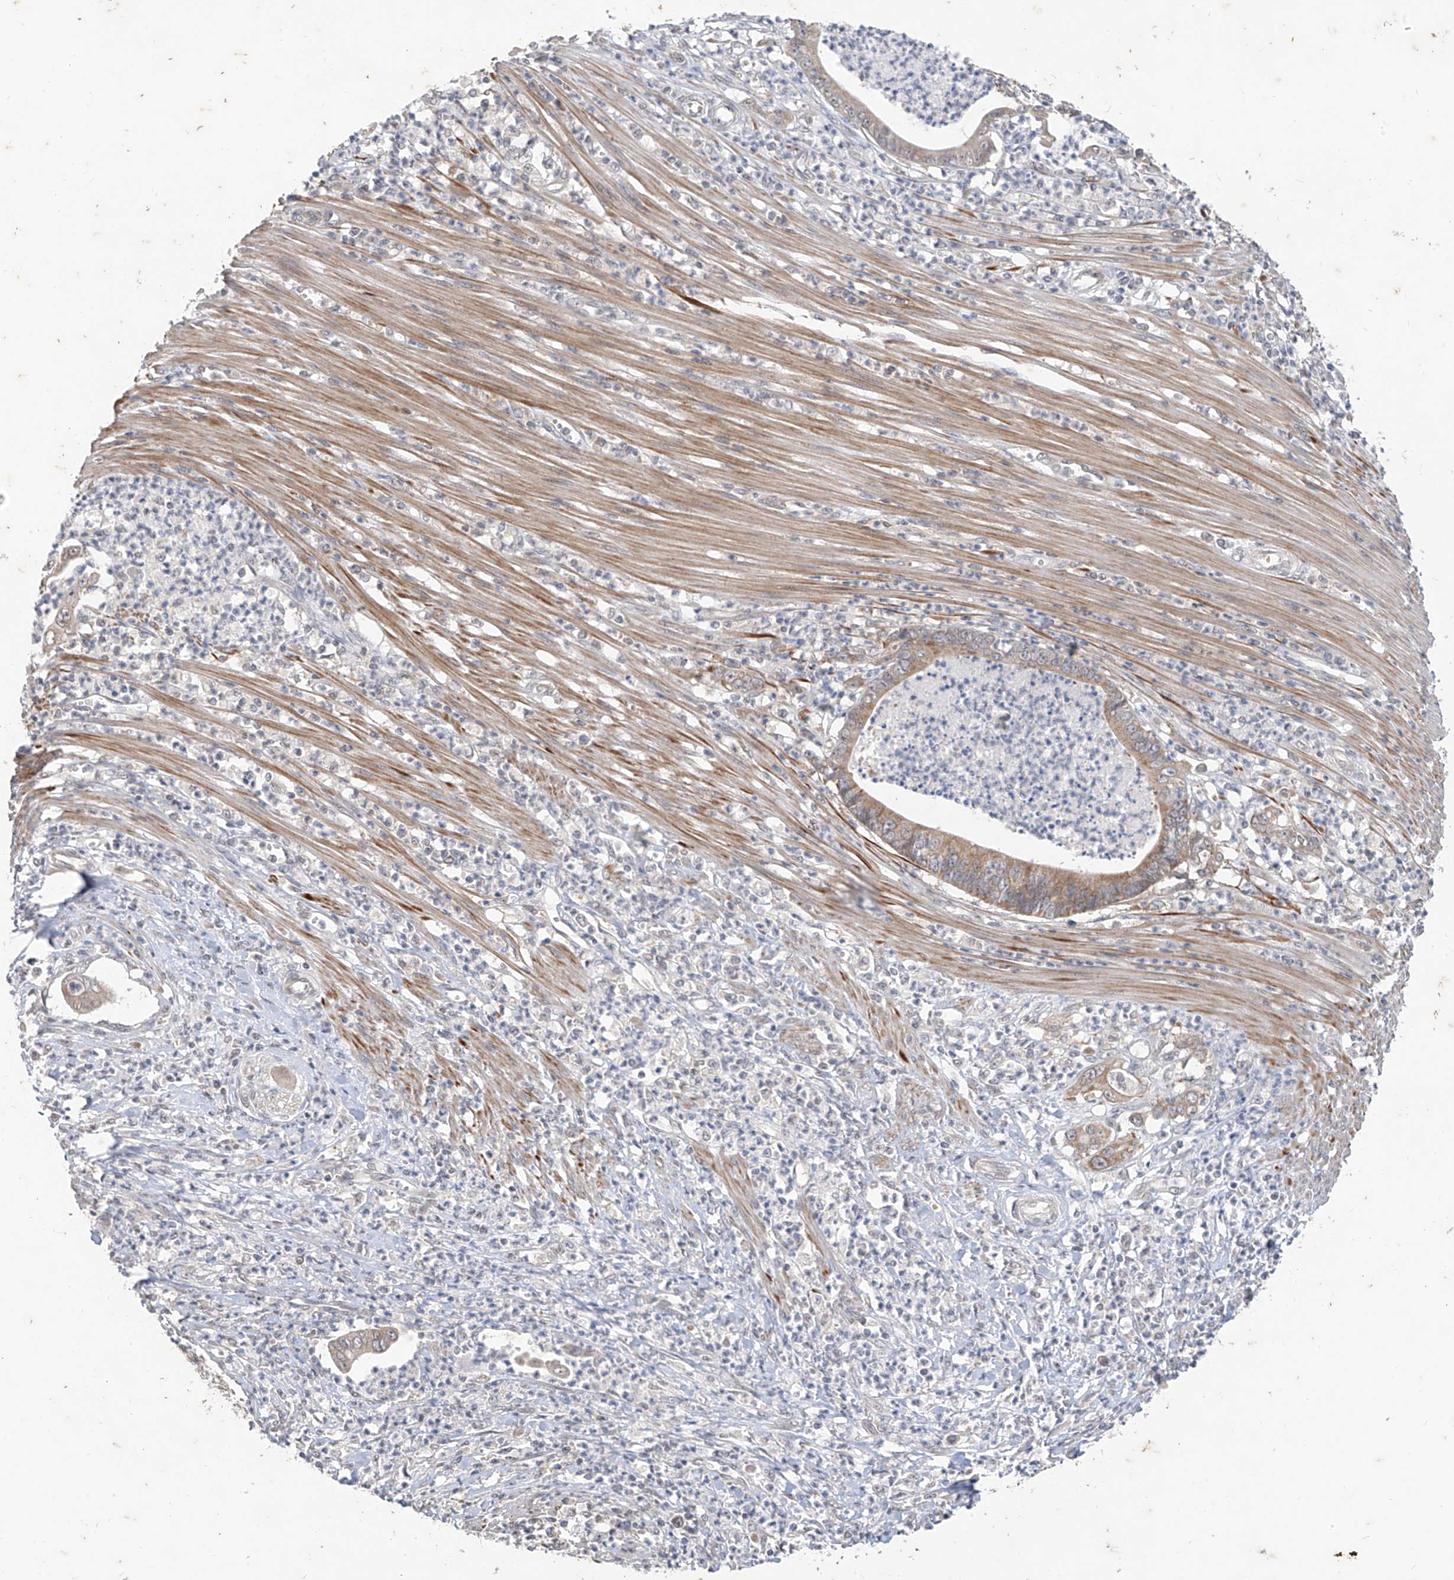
{"staining": {"intensity": "weak", "quantity": ">75%", "location": "cytoplasmic/membranous"}, "tissue": "pancreatic cancer", "cell_type": "Tumor cells", "image_type": "cancer", "snomed": [{"axis": "morphology", "description": "Adenocarcinoma, NOS"}, {"axis": "topography", "description": "Pancreas"}], "caption": "Adenocarcinoma (pancreatic) stained with a brown dye displays weak cytoplasmic/membranous positive staining in approximately >75% of tumor cells.", "gene": "MTUS2", "patient": {"sex": "male", "age": 69}}